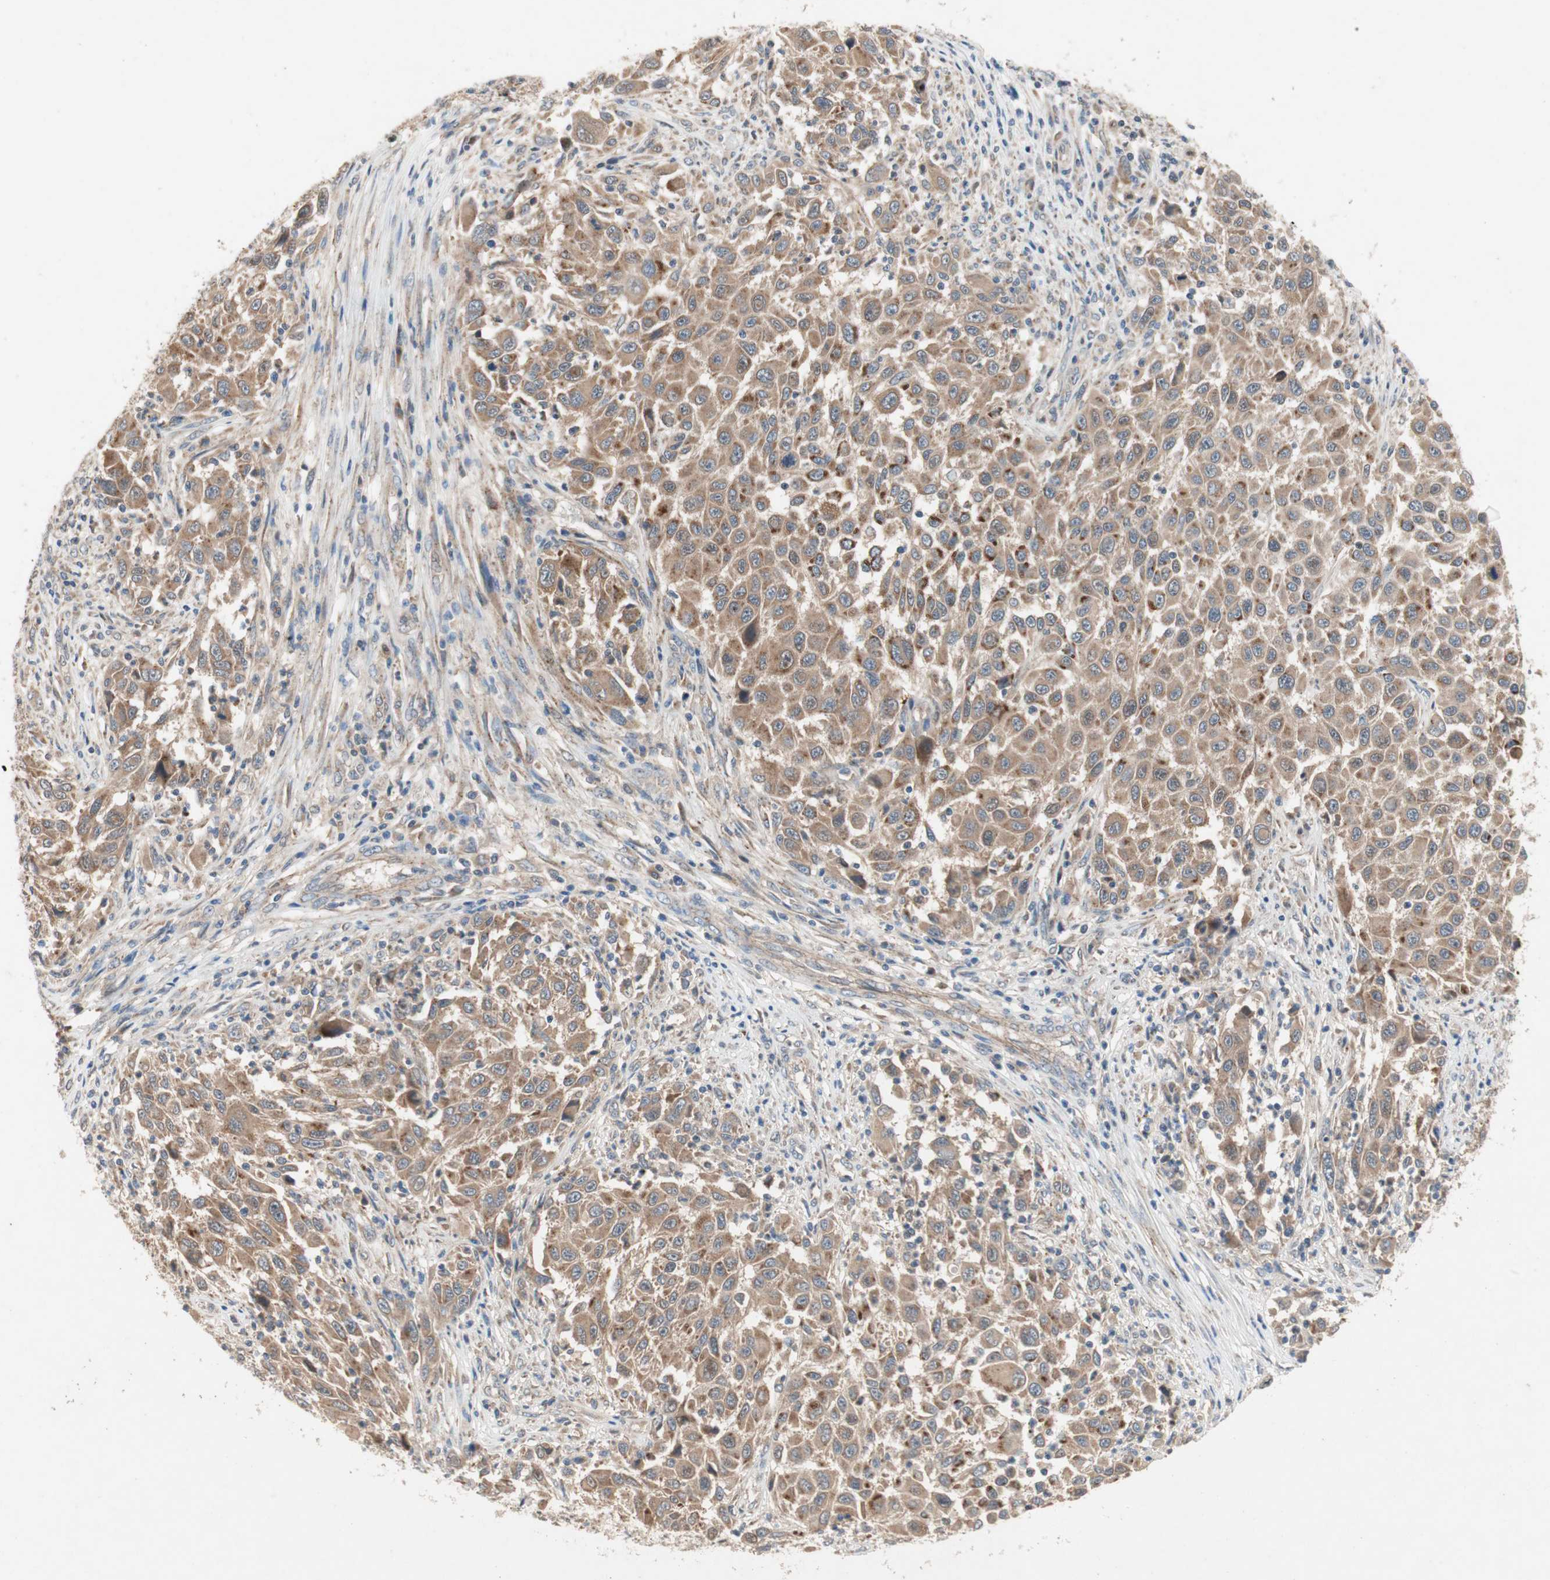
{"staining": {"intensity": "moderate", "quantity": ">75%", "location": "cytoplasmic/membranous"}, "tissue": "melanoma", "cell_type": "Tumor cells", "image_type": "cancer", "snomed": [{"axis": "morphology", "description": "Malignant melanoma, Metastatic site"}, {"axis": "topography", "description": "Lymph node"}], "caption": "An image showing moderate cytoplasmic/membranous staining in about >75% of tumor cells in malignant melanoma (metastatic site), as visualized by brown immunohistochemical staining.", "gene": "NCLN", "patient": {"sex": "male", "age": 61}}